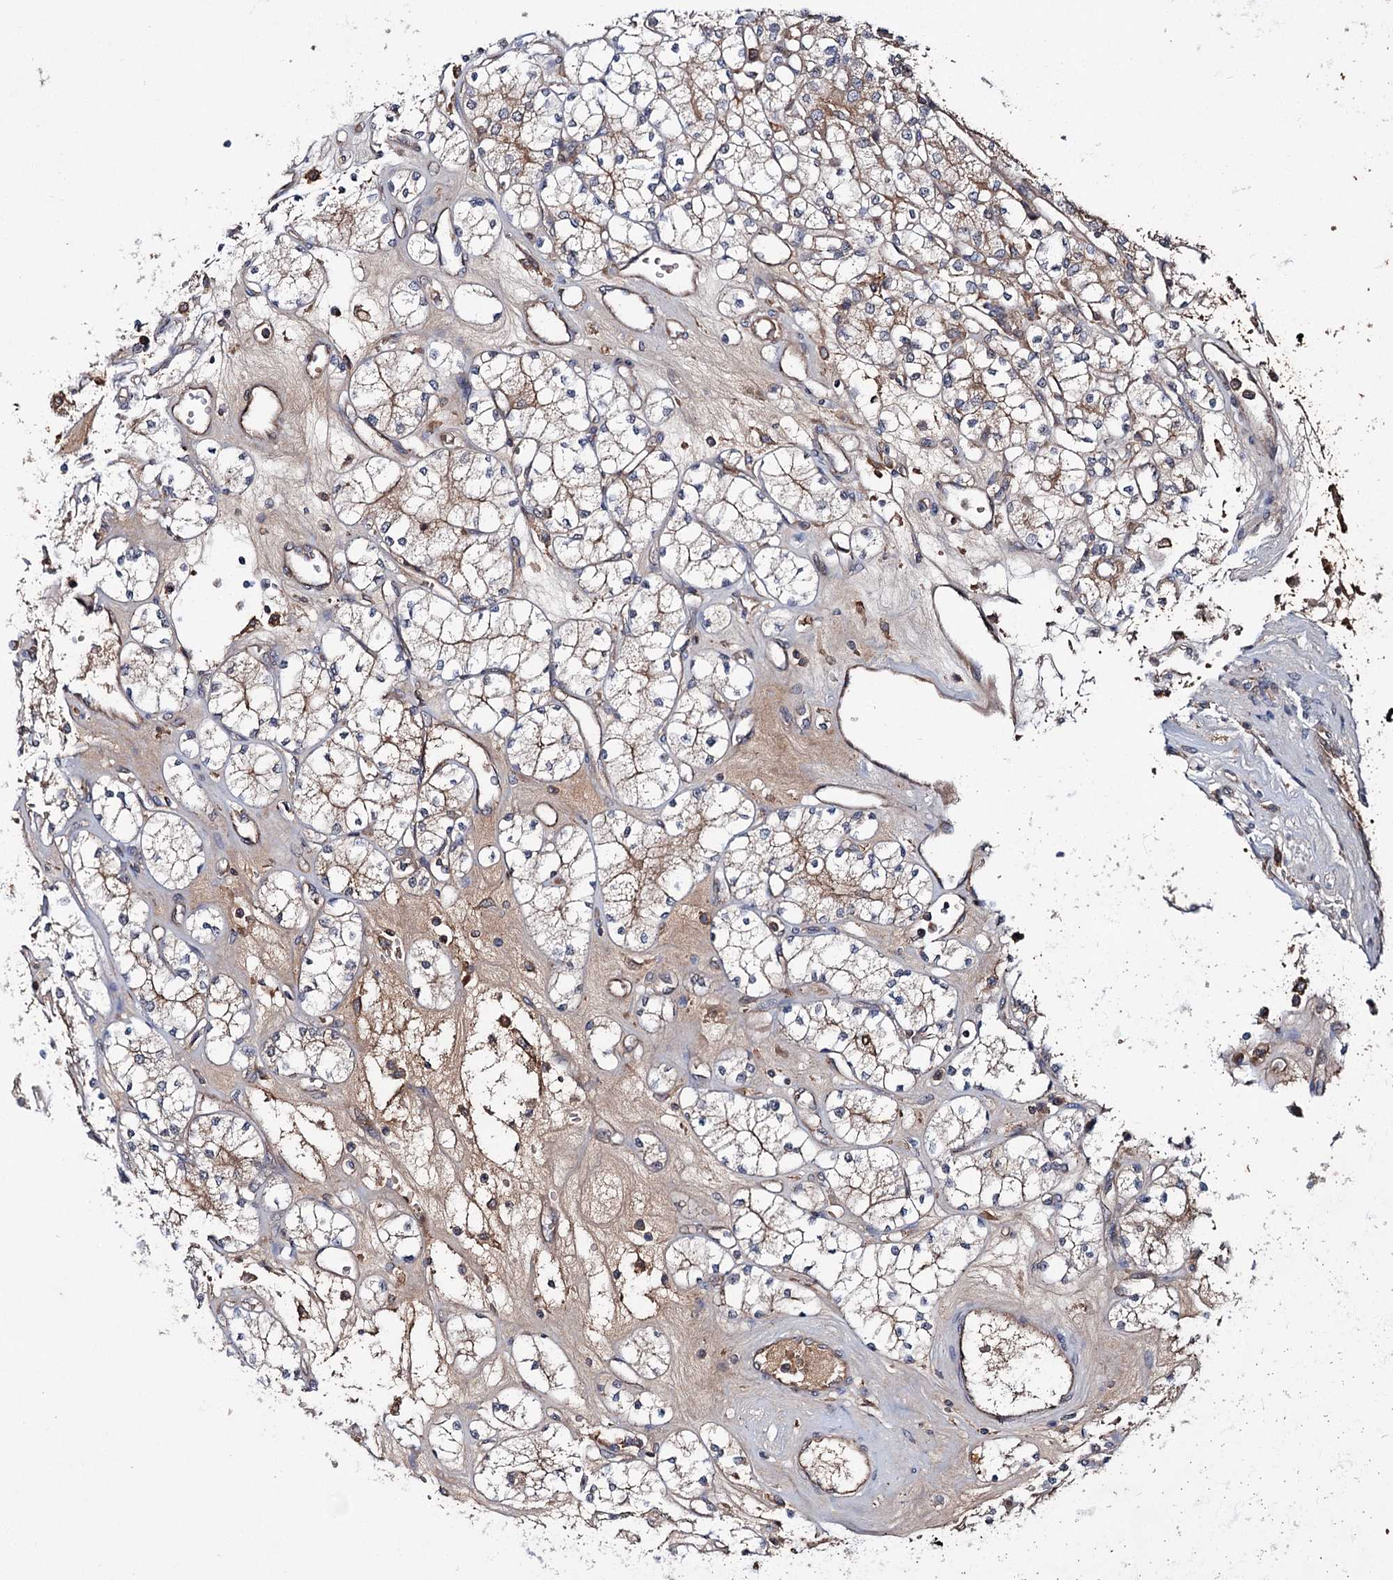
{"staining": {"intensity": "moderate", "quantity": "25%-75%", "location": "cytoplasmic/membranous"}, "tissue": "renal cancer", "cell_type": "Tumor cells", "image_type": "cancer", "snomed": [{"axis": "morphology", "description": "Adenocarcinoma, NOS"}, {"axis": "topography", "description": "Kidney"}], "caption": "Moderate cytoplasmic/membranous positivity for a protein is present in approximately 25%-75% of tumor cells of renal cancer using immunohistochemistry.", "gene": "PTPN3", "patient": {"sex": "male", "age": 77}}